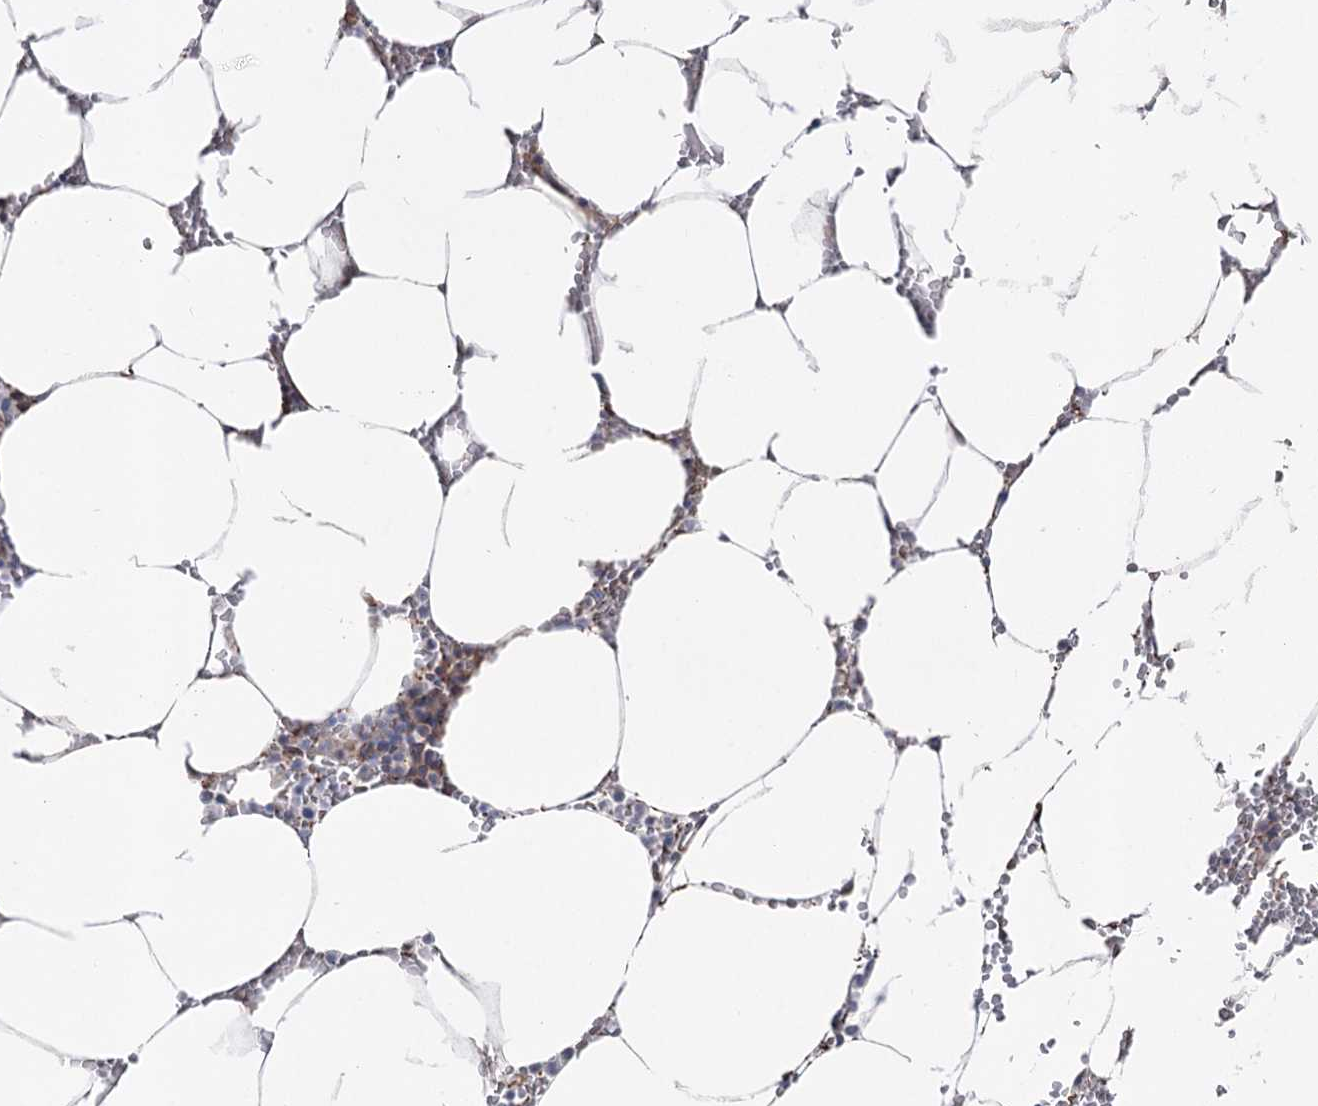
{"staining": {"intensity": "strong", "quantity": "<25%", "location": "cytoplasmic/membranous"}, "tissue": "bone marrow", "cell_type": "Hematopoietic cells", "image_type": "normal", "snomed": [{"axis": "morphology", "description": "Normal tissue, NOS"}, {"axis": "topography", "description": "Bone marrow"}], "caption": "A micrograph showing strong cytoplasmic/membranous positivity in approximately <25% of hematopoietic cells in normal bone marrow, as visualized by brown immunohistochemical staining.", "gene": "ARHGAP20", "patient": {"sex": "male", "age": 70}}